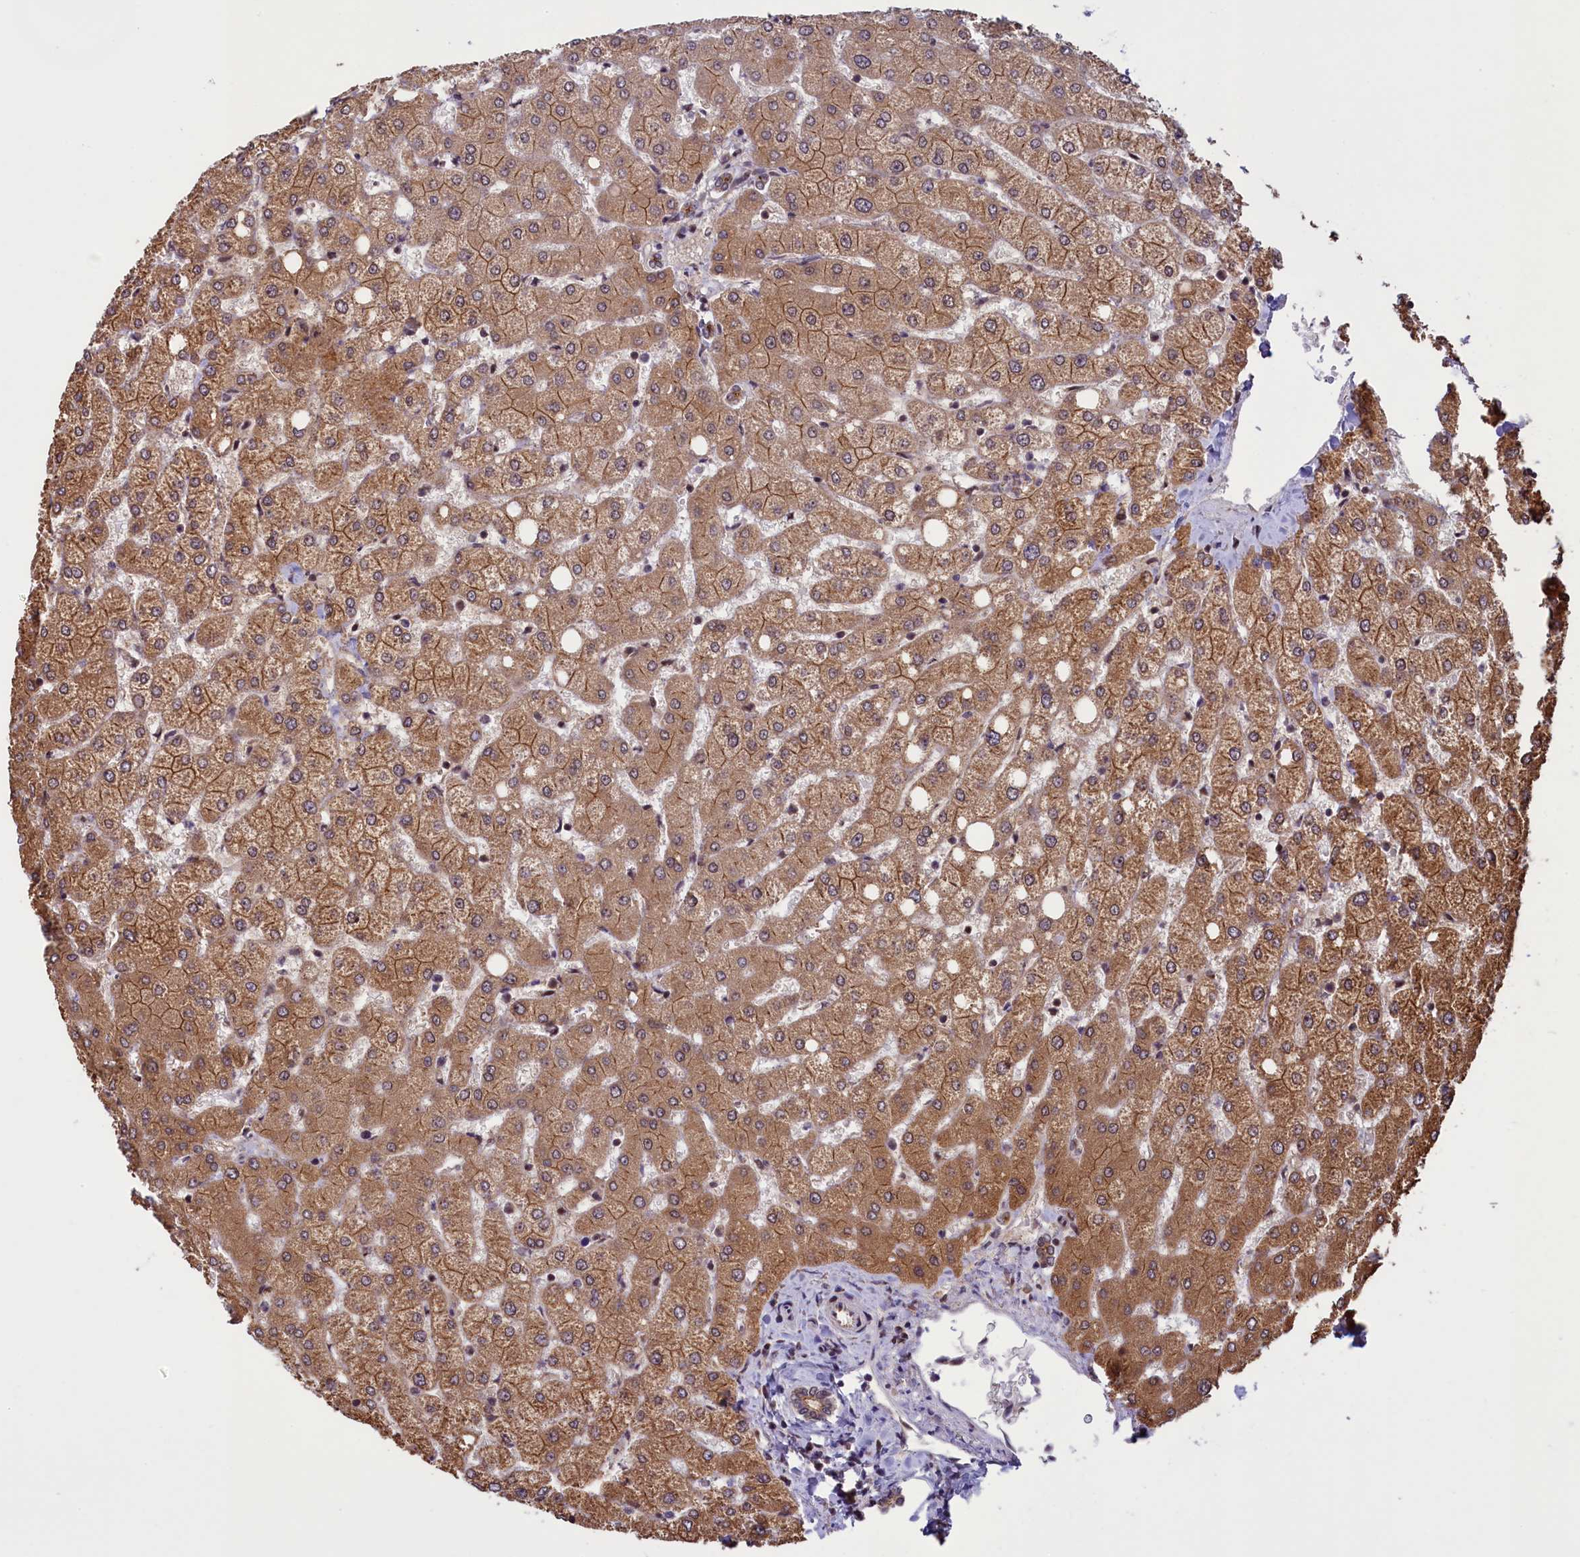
{"staining": {"intensity": "moderate", "quantity": ">75%", "location": "cytoplasmic/membranous"}, "tissue": "liver", "cell_type": "Cholangiocytes", "image_type": "normal", "snomed": [{"axis": "morphology", "description": "Normal tissue, NOS"}, {"axis": "topography", "description": "Liver"}], "caption": "Protein staining exhibits moderate cytoplasmic/membranous positivity in about >75% of cholangiocytes in benign liver.", "gene": "SLC7A6OS", "patient": {"sex": "female", "age": 54}}